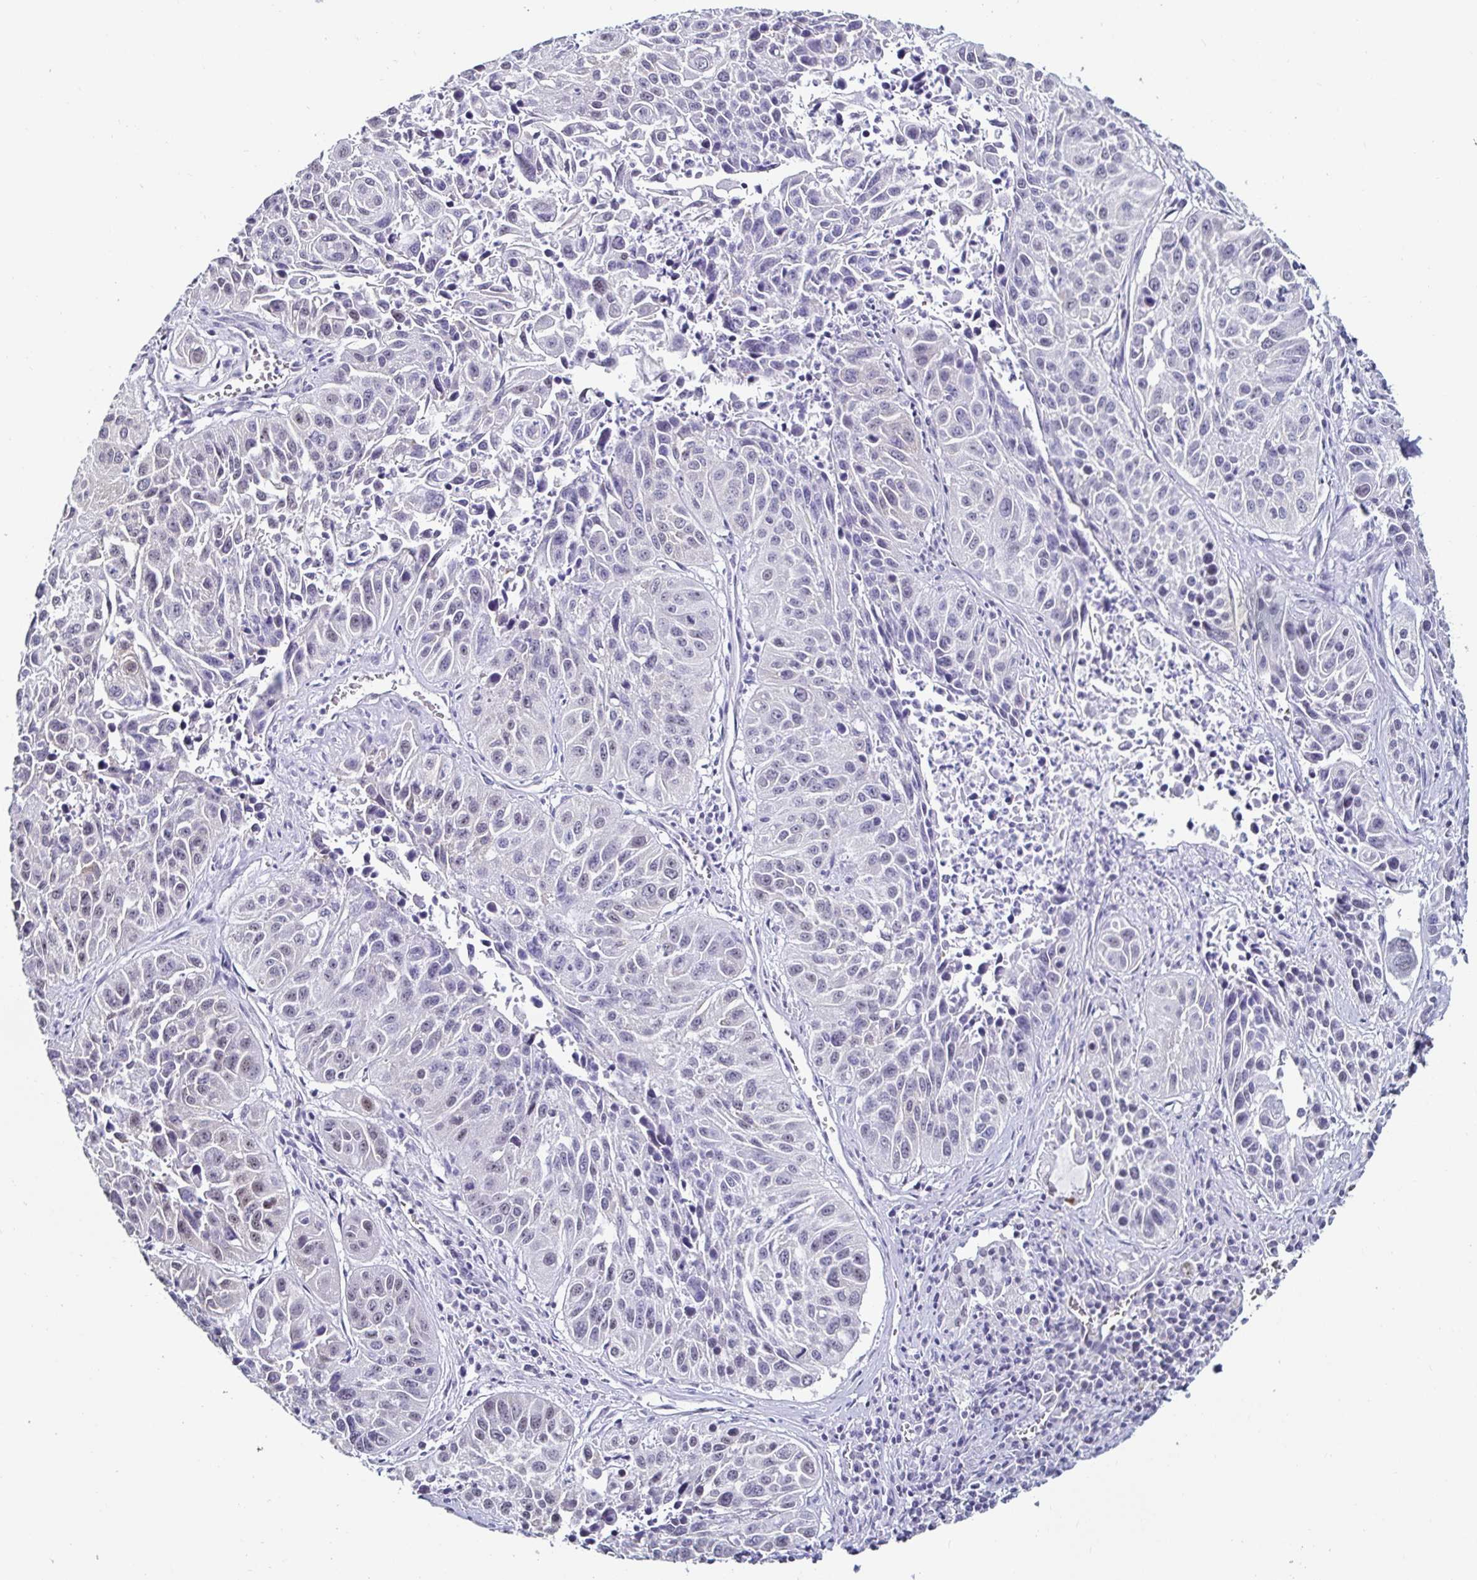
{"staining": {"intensity": "negative", "quantity": "none", "location": "none"}, "tissue": "lung cancer", "cell_type": "Tumor cells", "image_type": "cancer", "snomed": [{"axis": "morphology", "description": "Squamous cell carcinoma, NOS"}, {"axis": "topography", "description": "Lung"}], "caption": "Tumor cells show no significant staining in lung cancer (squamous cell carcinoma).", "gene": "DDX39B", "patient": {"sex": "female", "age": 61}}